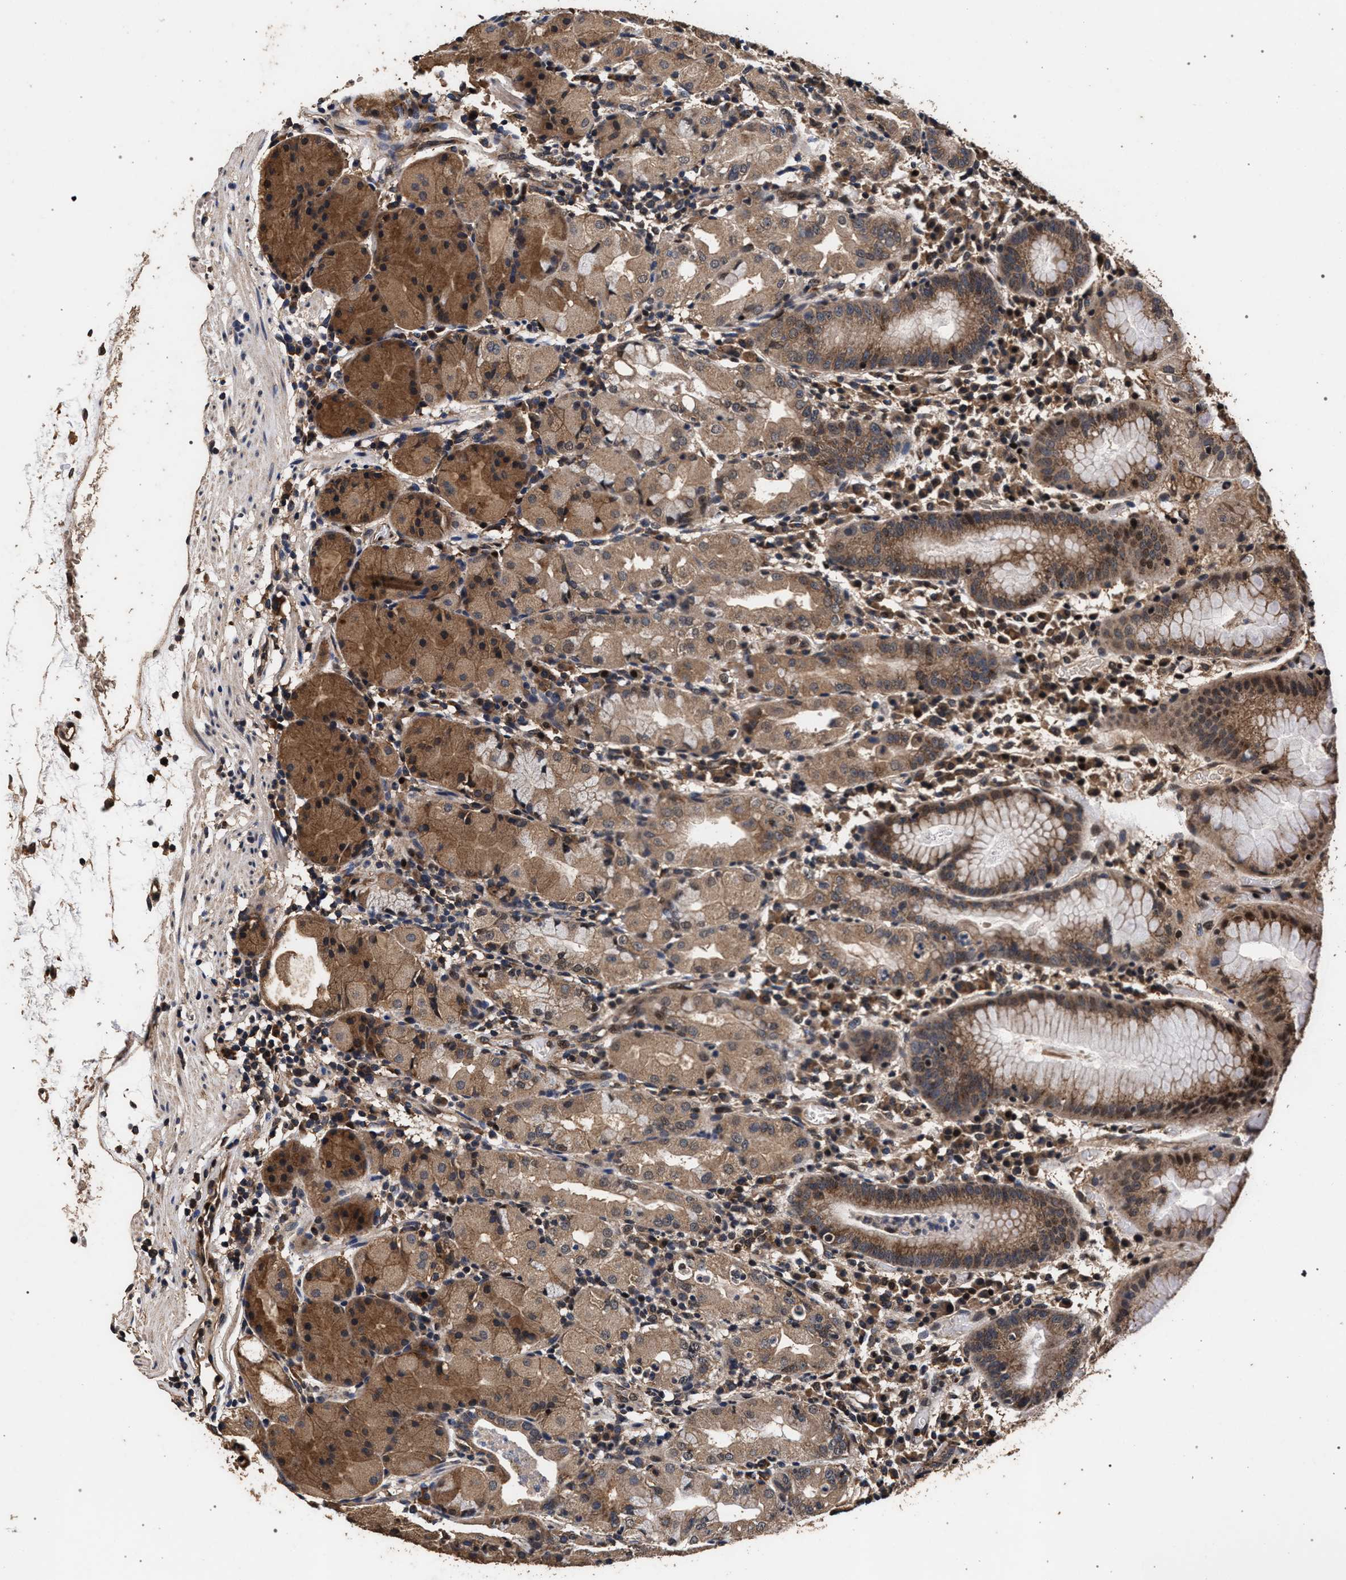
{"staining": {"intensity": "strong", "quantity": ">75%", "location": "cytoplasmic/membranous,nuclear"}, "tissue": "stomach", "cell_type": "Glandular cells", "image_type": "normal", "snomed": [{"axis": "morphology", "description": "Normal tissue, NOS"}, {"axis": "topography", "description": "Stomach"}, {"axis": "topography", "description": "Stomach, lower"}], "caption": "A high amount of strong cytoplasmic/membranous,nuclear positivity is present in approximately >75% of glandular cells in unremarkable stomach. Using DAB (3,3'-diaminobenzidine) (brown) and hematoxylin (blue) stains, captured at high magnification using brightfield microscopy.", "gene": "ACOX1", "patient": {"sex": "female", "age": 75}}